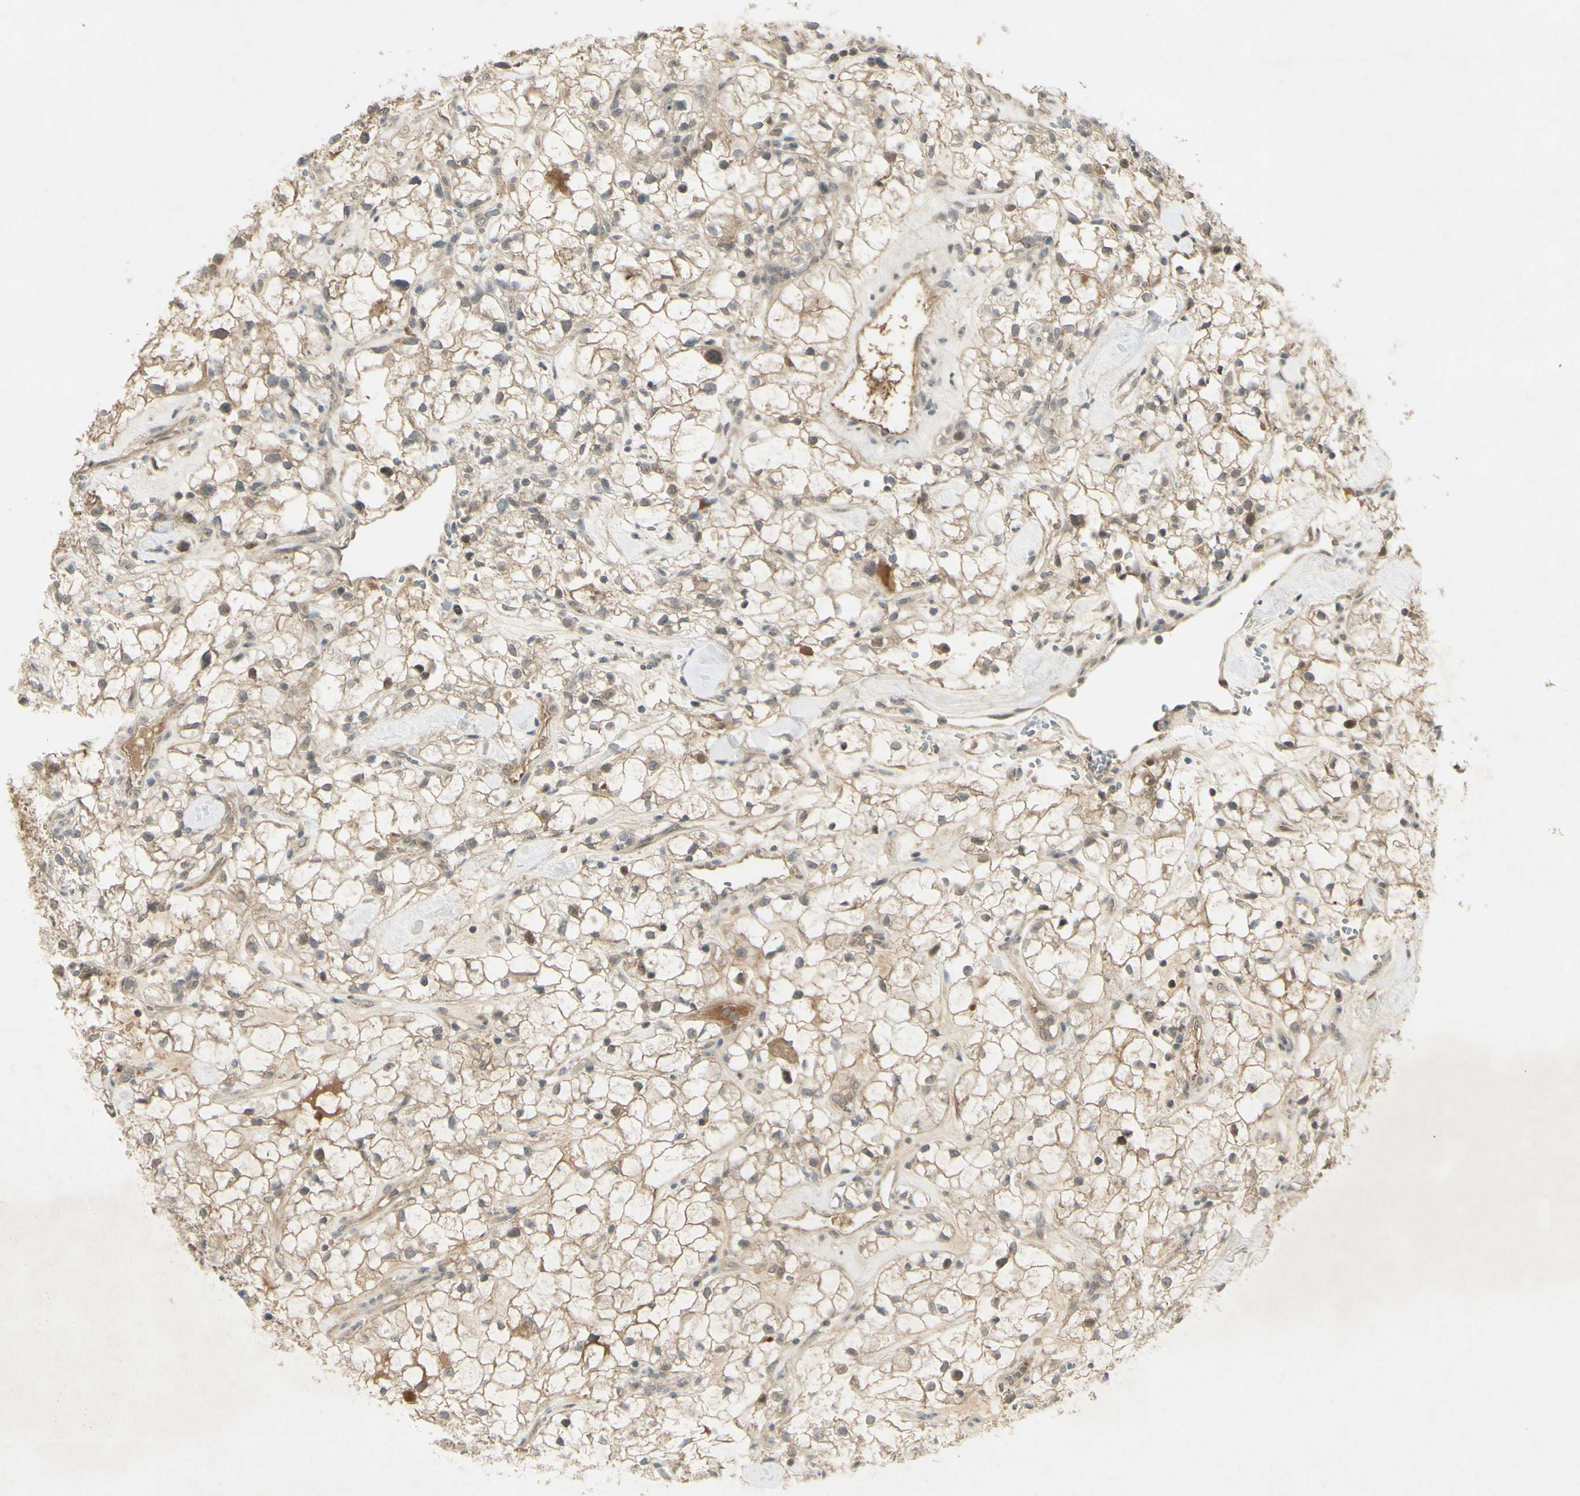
{"staining": {"intensity": "strong", "quantity": "<25%", "location": "nuclear"}, "tissue": "renal cancer", "cell_type": "Tumor cells", "image_type": "cancer", "snomed": [{"axis": "morphology", "description": "Adenocarcinoma, NOS"}, {"axis": "topography", "description": "Kidney"}], "caption": "Immunohistochemical staining of renal cancer exhibits medium levels of strong nuclear protein staining in about <25% of tumor cells. The staining is performed using DAB brown chromogen to label protein expression. The nuclei are counter-stained blue using hematoxylin.", "gene": "RAD18", "patient": {"sex": "female", "age": 60}}